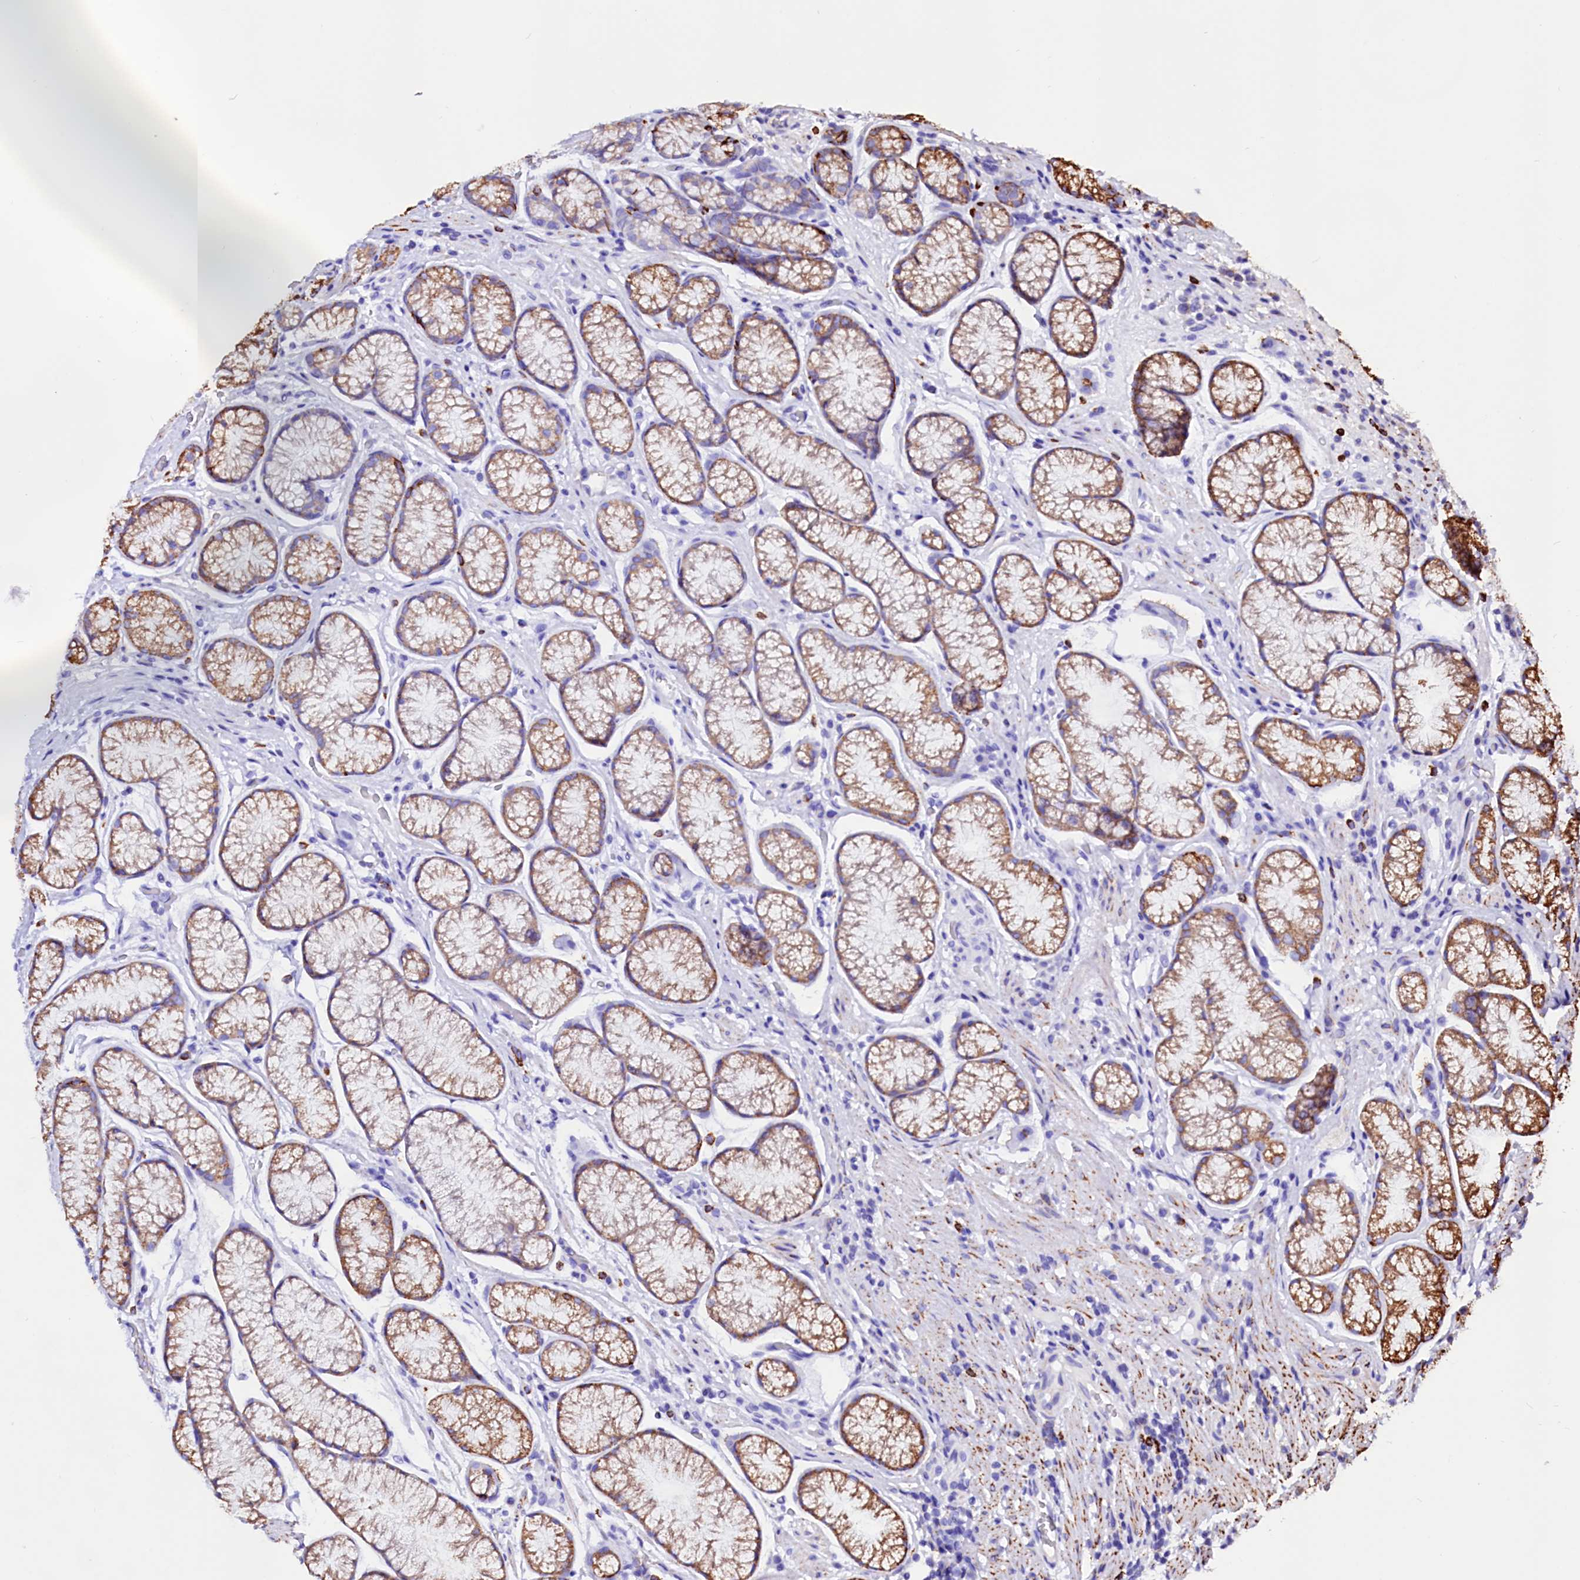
{"staining": {"intensity": "strong", "quantity": "<25%", "location": "cytoplasmic/membranous"}, "tissue": "stomach", "cell_type": "Glandular cells", "image_type": "normal", "snomed": [{"axis": "morphology", "description": "Normal tissue, NOS"}, {"axis": "topography", "description": "Stomach"}], "caption": "The histopathology image displays a brown stain indicating the presence of a protein in the cytoplasmic/membranous of glandular cells in stomach.", "gene": "MAOB", "patient": {"sex": "male", "age": 42}}